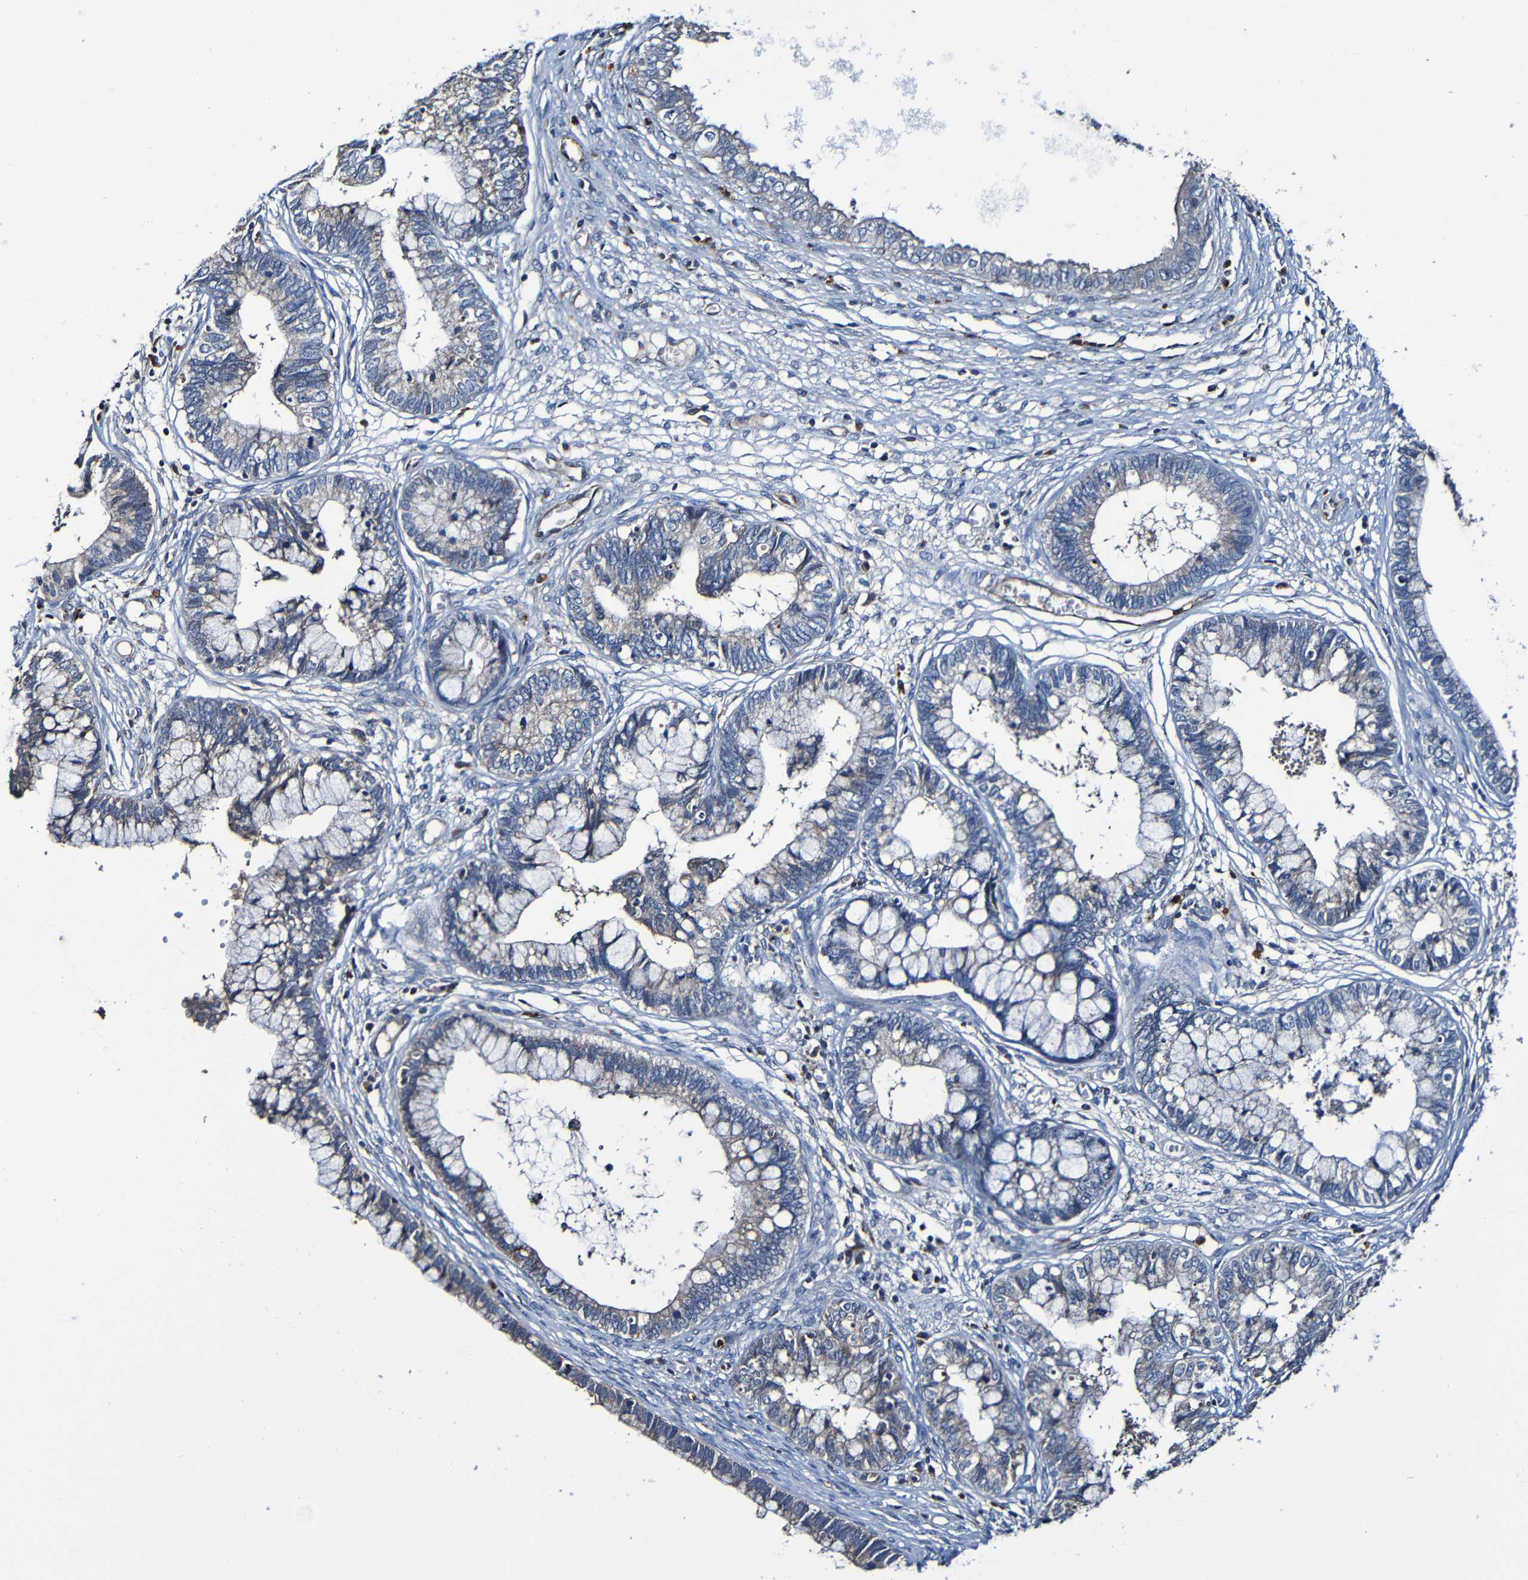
{"staining": {"intensity": "weak", "quantity": "<25%", "location": "cytoplasmic/membranous"}, "tissue": "cervical cancer", "cell_type": "Tumor cells", "image_type": "cancer", "snomed": [{"axis": "morphology", "description": "Adenocarcinoma, NOS"}, {"axis": "topography", "description": "Cervix"}], "caption": "DAB (3,3'-diaminobenzidine) immunohistochemical staining of human adenocarcinoma (cervical) shows no significant positivity in tumor cells. (Brightfield microscopy of DAB (3,3'-diaminobenzidine) IHC at high magnification).", "gene": "ADAM15", "patient": {"sex": "female", "age": 44}}